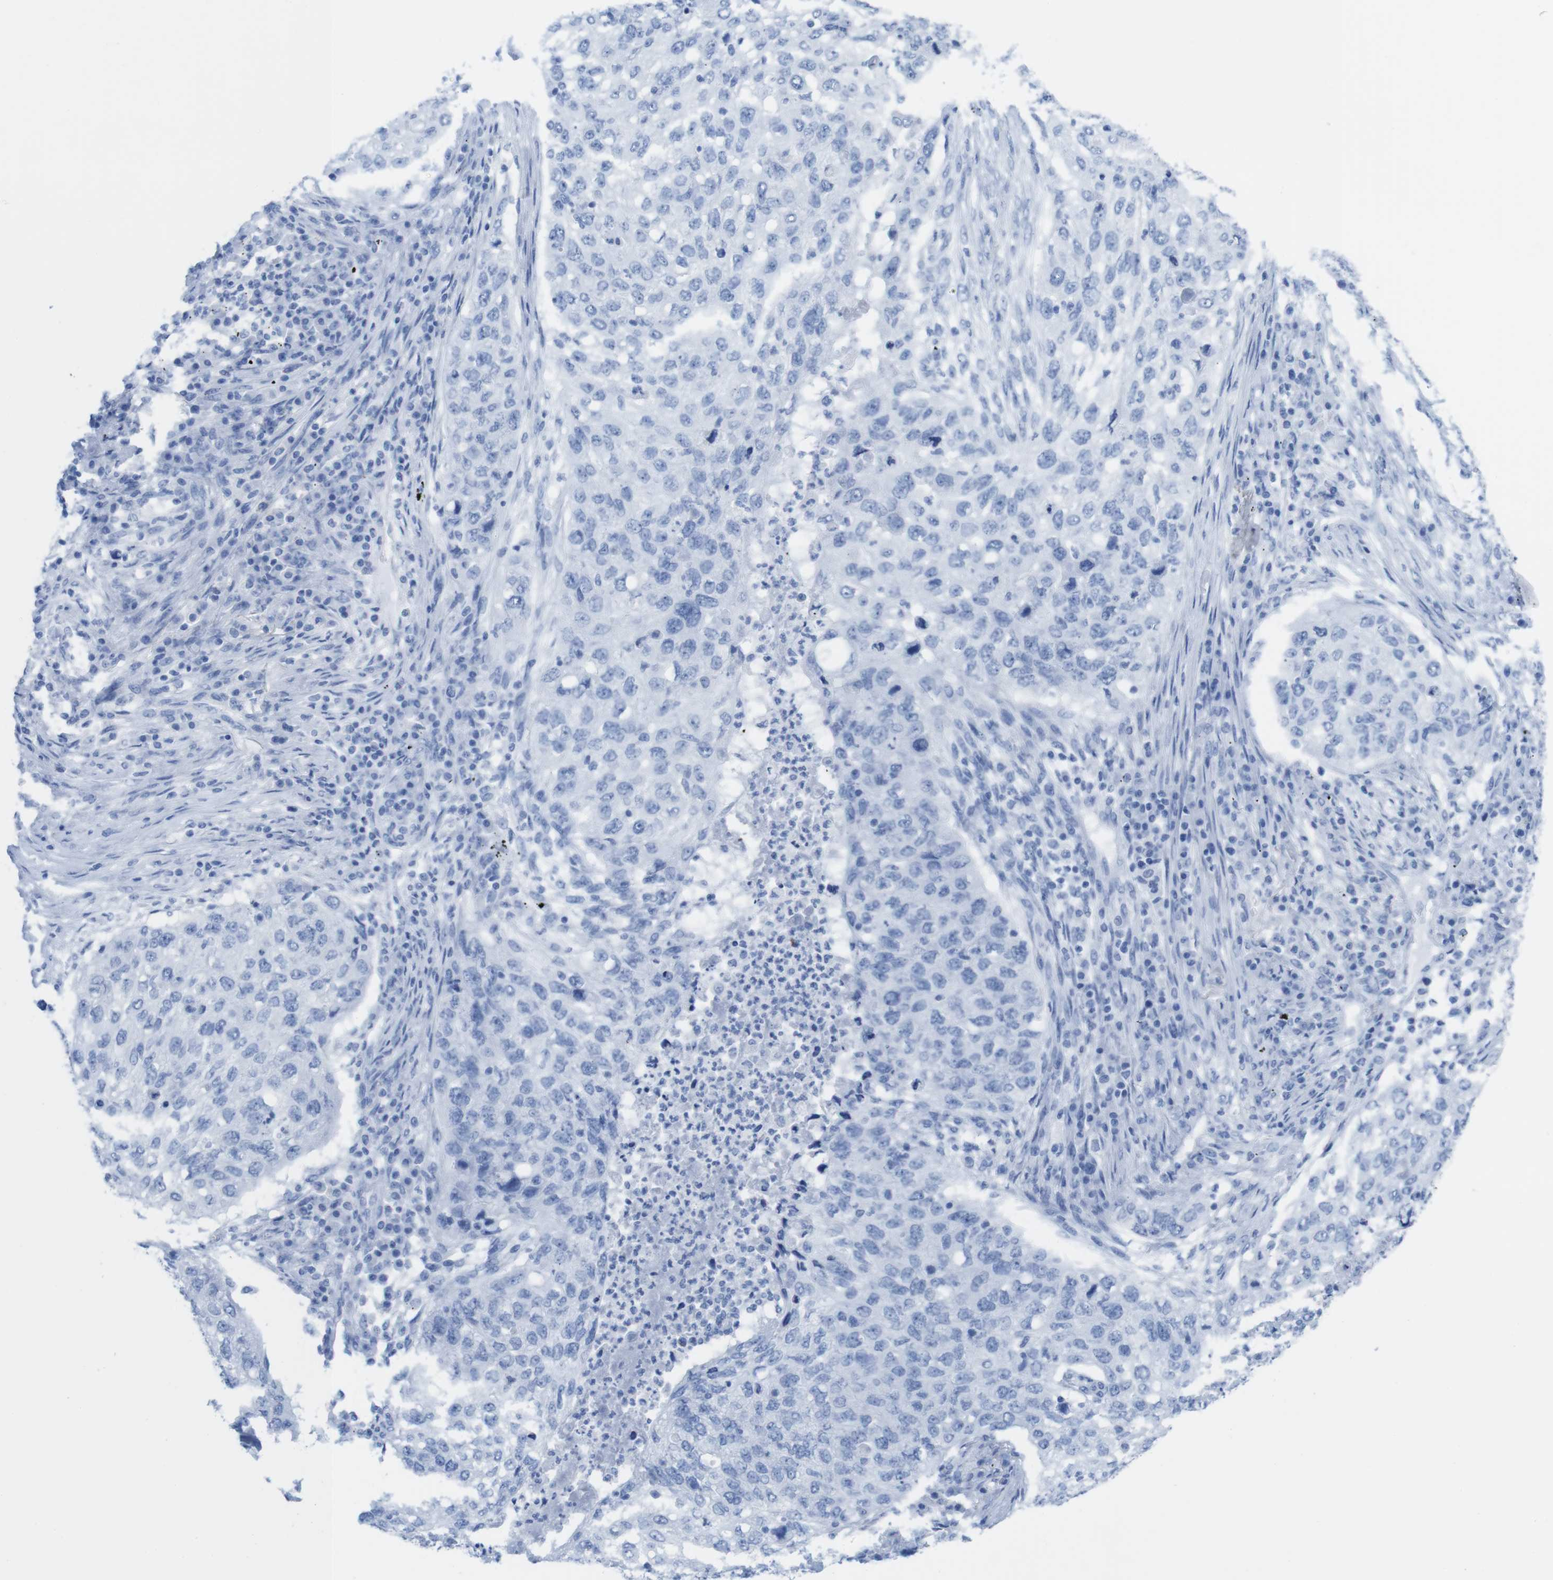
{"staining": {"intensity": "negative", "quantity": "none", "location": "none"}, "tissue": "lung cancer", "cell_type": "Tumor cells", "image_type": "cancer", "snomed": [{"axis": "morphology", "description": "Squamous cell carcinoma, NOS"}, {"axis": "topography", "description": "Lung"}], "caption": "Tumor cells show no significant expression in squamous cell carcinoma (lung).", "gene": "MYH7", "patient": {"sex": "female", "age": 63}}